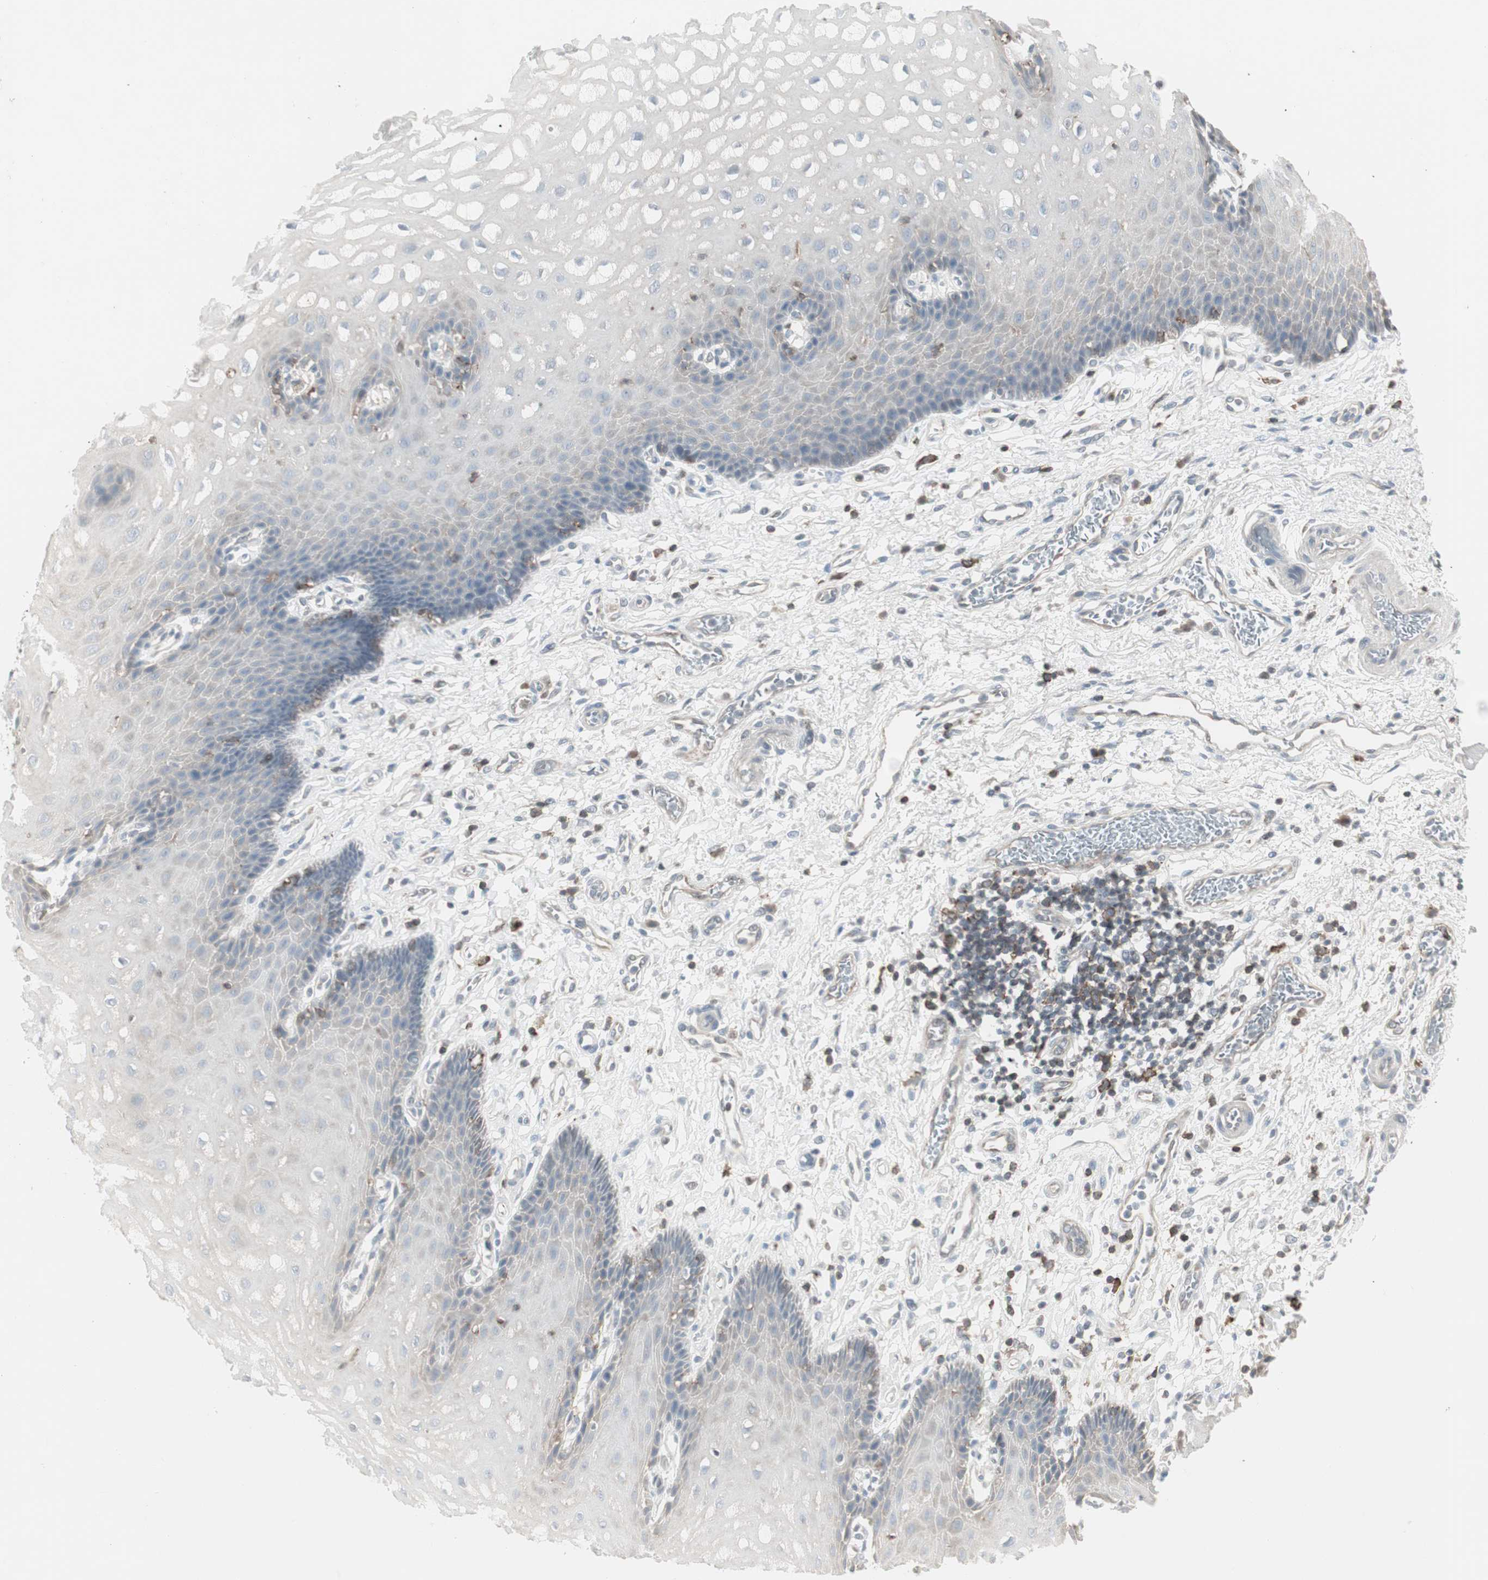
{"staining": {"intensity": "negative", "quantity": "none", "location": "none"}, "tissue": "esophagus", "cell_type": "Squamous epithelial cells", "image_type": "normal", "snomed": [{"axis": "morphology", "description": "Normal tissue, NOS"}, {"axis": "topography", "description": "Esophagus"}], "caption": "Benign esophagus was stained to show a protein in brown. There is no significant positivity in squamous epithelial cells.", "gene": "MAP4K4", "patient": {"sex": "male", "age": 54}}